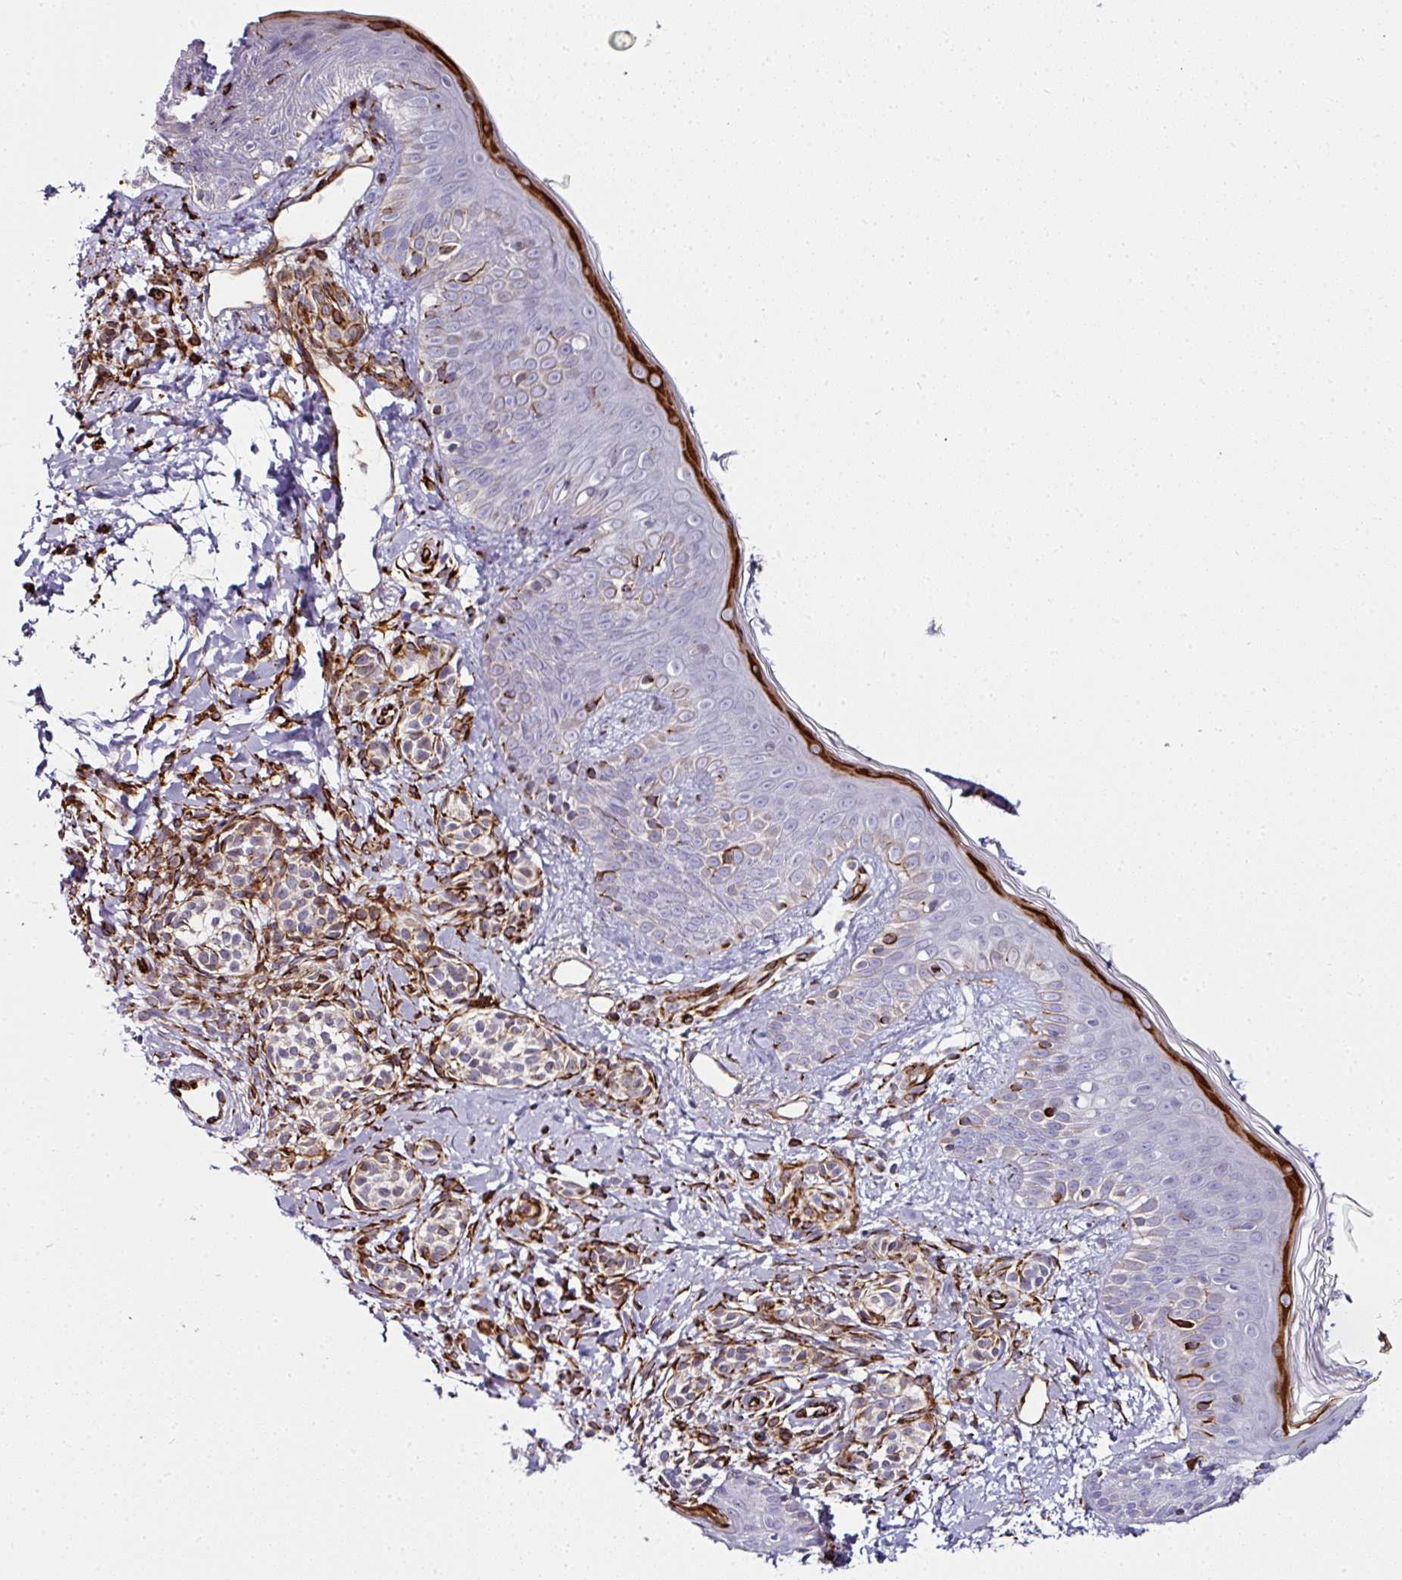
{"staining": {"intensity": "strong", "quantity": ">75%", "location": "cytoplasmic/membranous"}, "tissue": "skin", "cell_type": "Fibroblasts", "image_type": "normal", "snomed": [{"axis": "morphology", "description": "Normal tissue, NOS"}, {"axis": "topography", "description": "Skin"}], "caption": "DAB (3,3'-diaminobenzidine) immunohistochemical staining of benign human skin shows strong cytoplasmic/membranous protein positivity in approximately >75% of fibroblasts.", "gene": "TMPRSS9", "patient": {"sex": "male", "age": 16}}